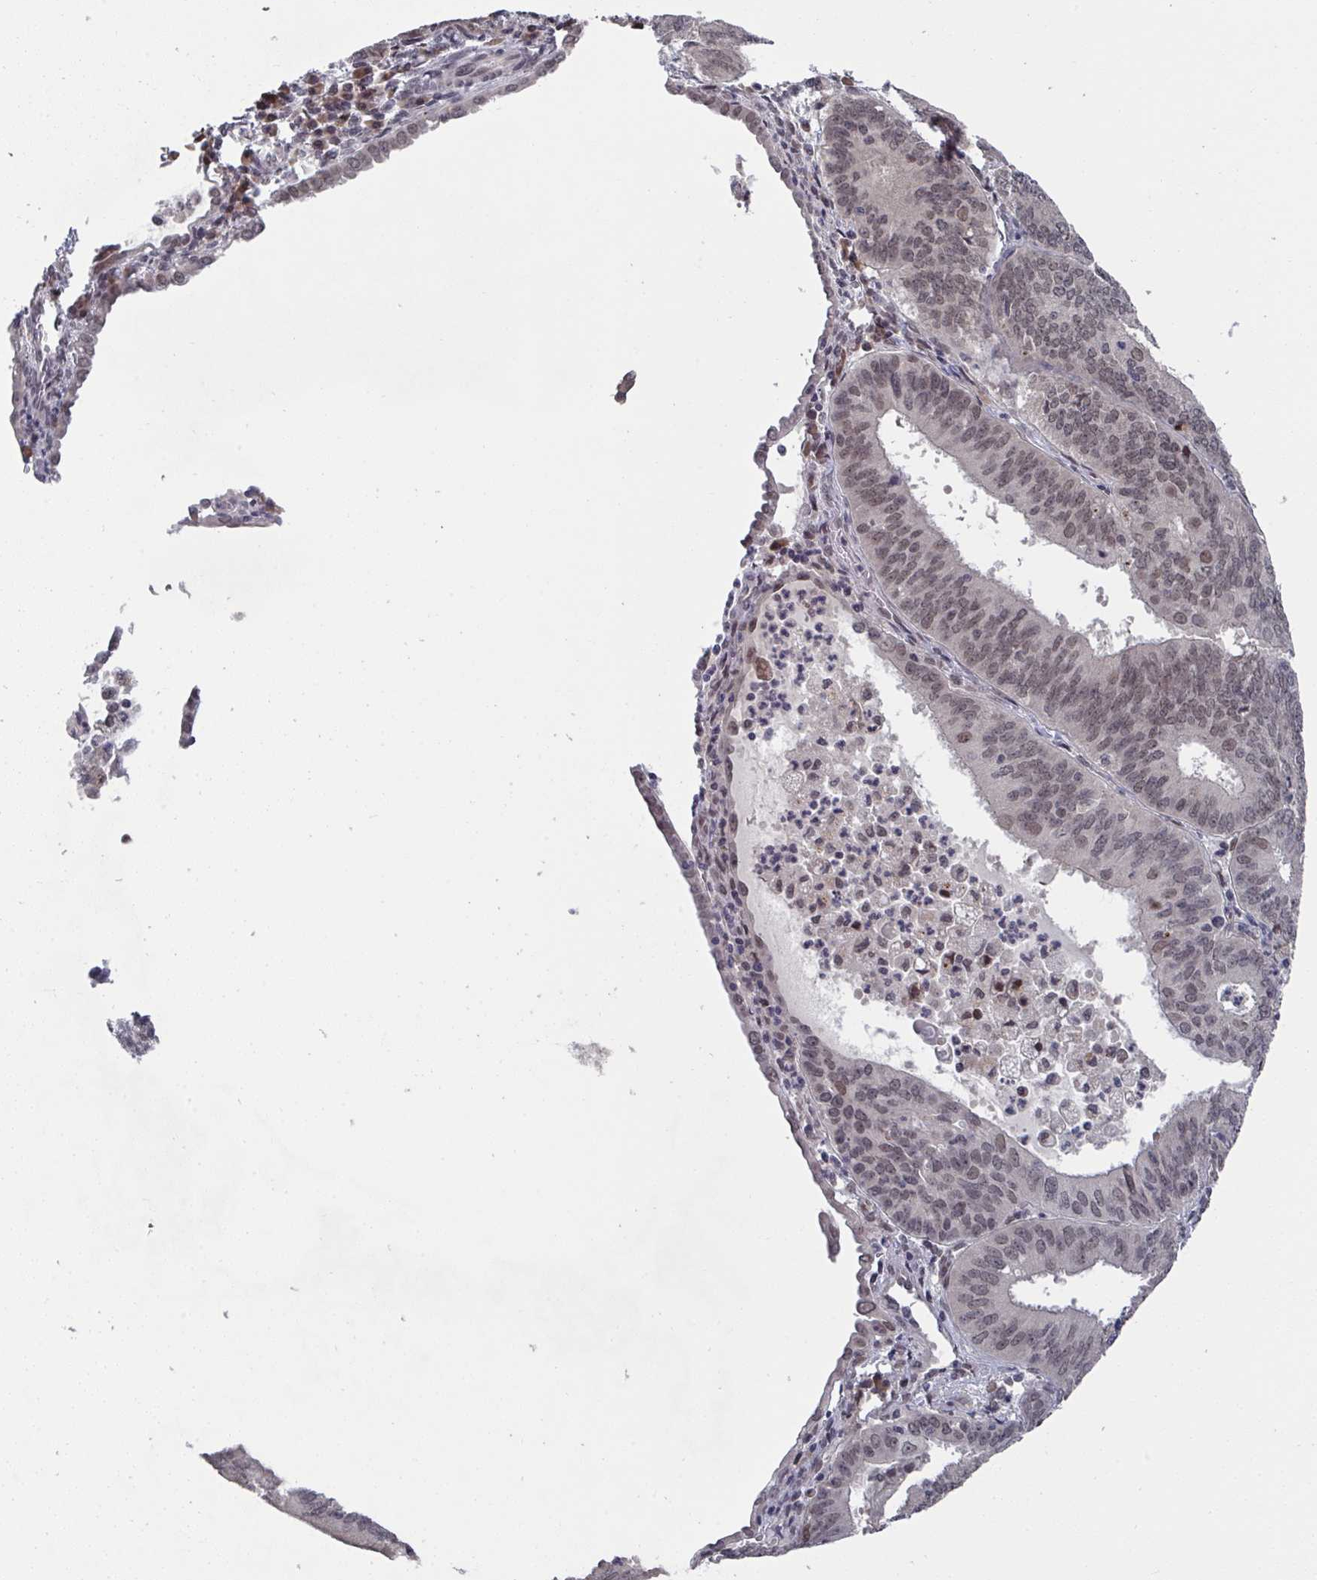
{"staining": {"intensity": "weak", "quantity": ">75%", "location": "nuclear"}, "tissue": "cervical cancer", "cell_type": "Tumor cells", "image_type": "cancer", "snomed": [{"axis": "morphology", "description": "Adenocarcinoma, NOS"}, {"axis": "topography", "description": "Cervix"}], "caption": "Cervical cancer (adenocarcinoma) stained with DAB IHC exhibits low levels of weak nuclear staining in about >75% of tumor cells. (DAB (3,3'-diaminobenzidine) = brown stain, brightfield microscopy at high magnification).", "gene": "JMJD1C", "patient": {"sex": "female", "age": 56}}